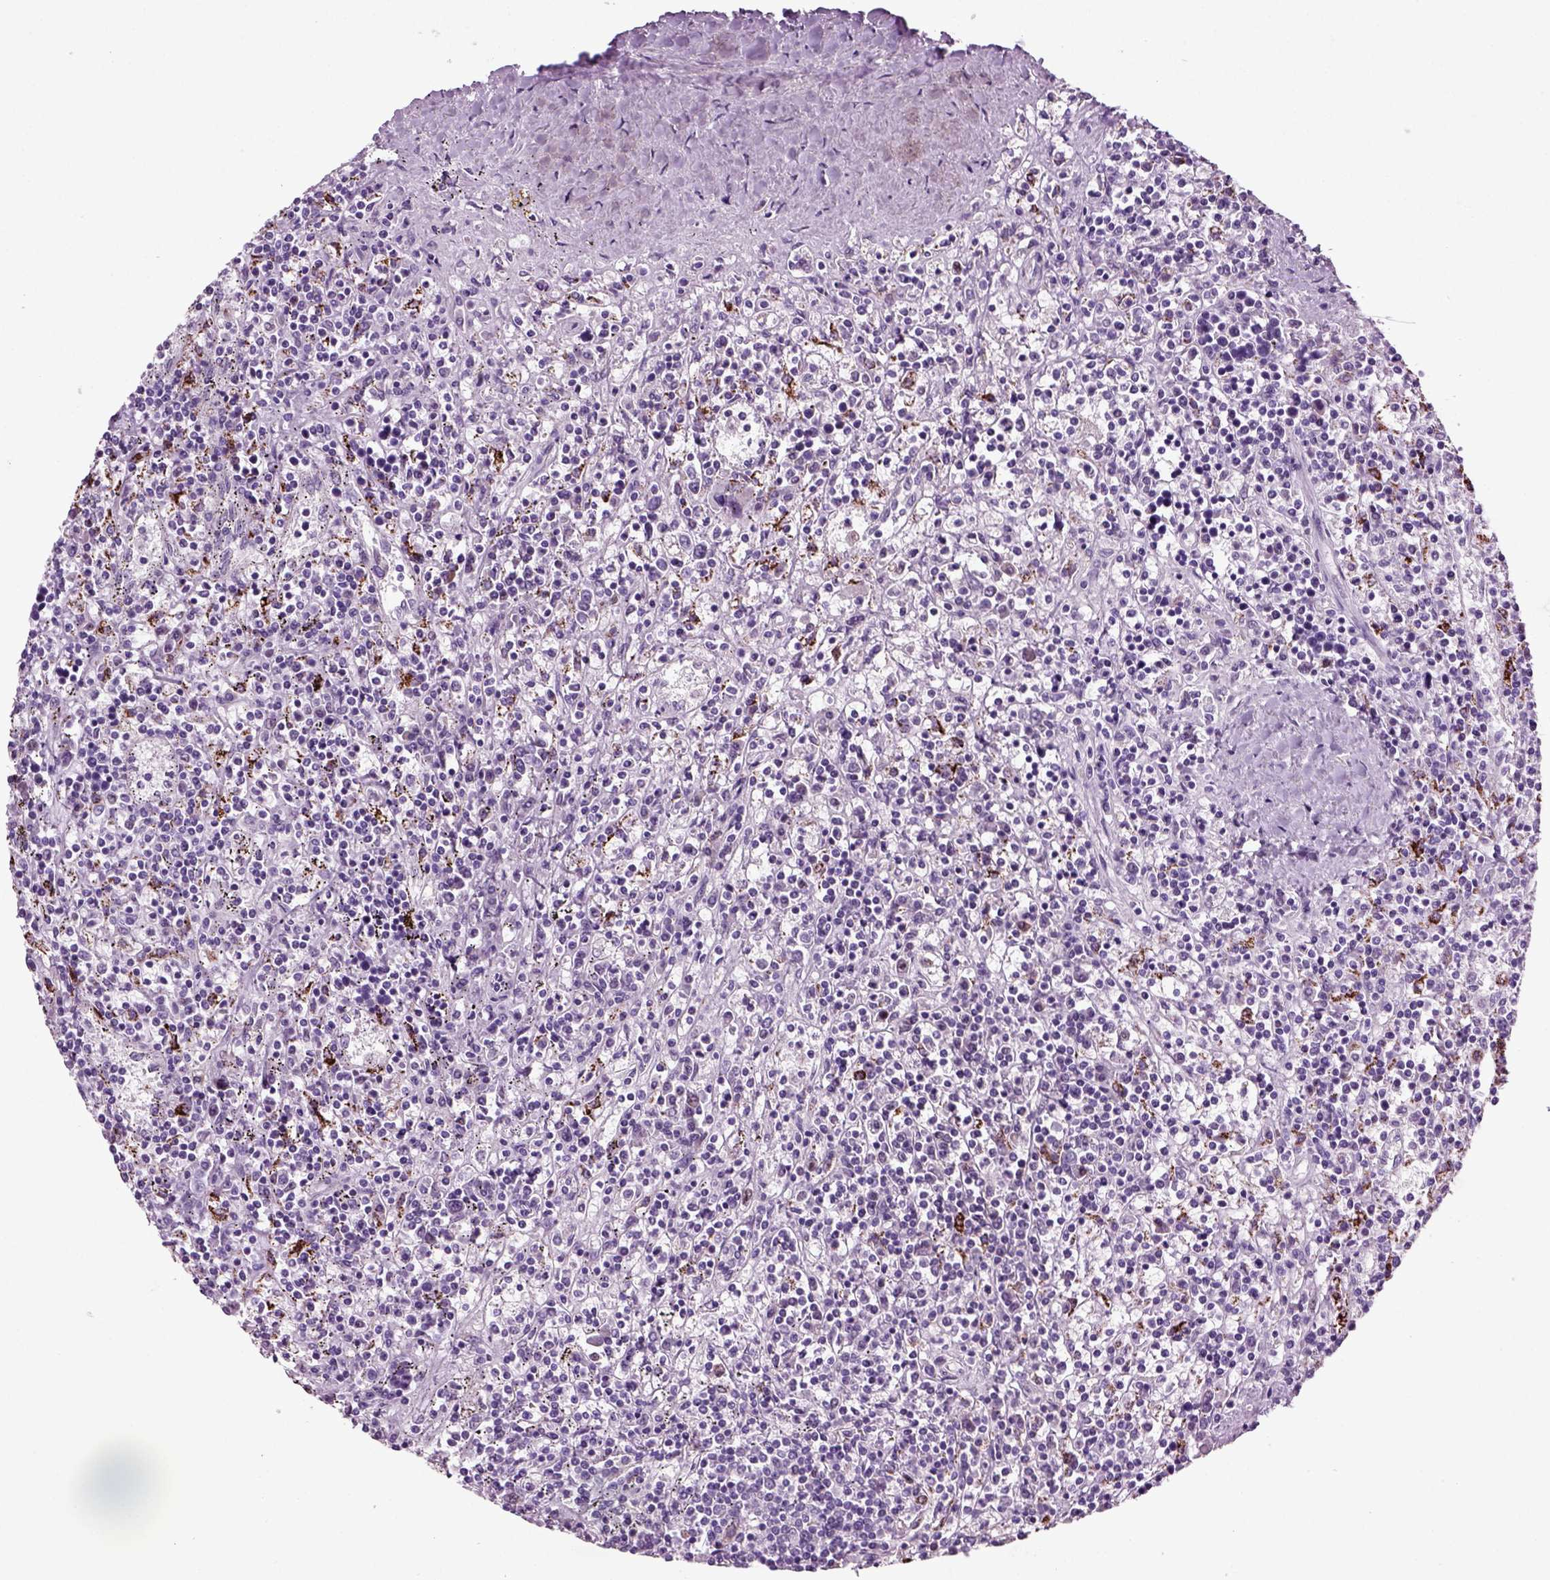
{"staining": {"intensity": "negative", "quantity": "none", "location": "none"}, "tissue": "lymphoma", "cell_type": "Tumor cells", "image_type": "cancer", "snomed": [{"axis": "morphology", "description": "Malignant lymphoma, non-Hodgkin's type, Low grade"}, {"axis": "topography", "description": "Spleen"}], "caption": "Tumor cells are negative for protein expression in human low-grade malignant lymphoma, non-Hodgkin's type. (DAB immunohistochemistry (IHC) visualized using brightfield microscopy, high magnification).", "gene": "ARID3A", "patient": {"sex": "male", "age": 62}}